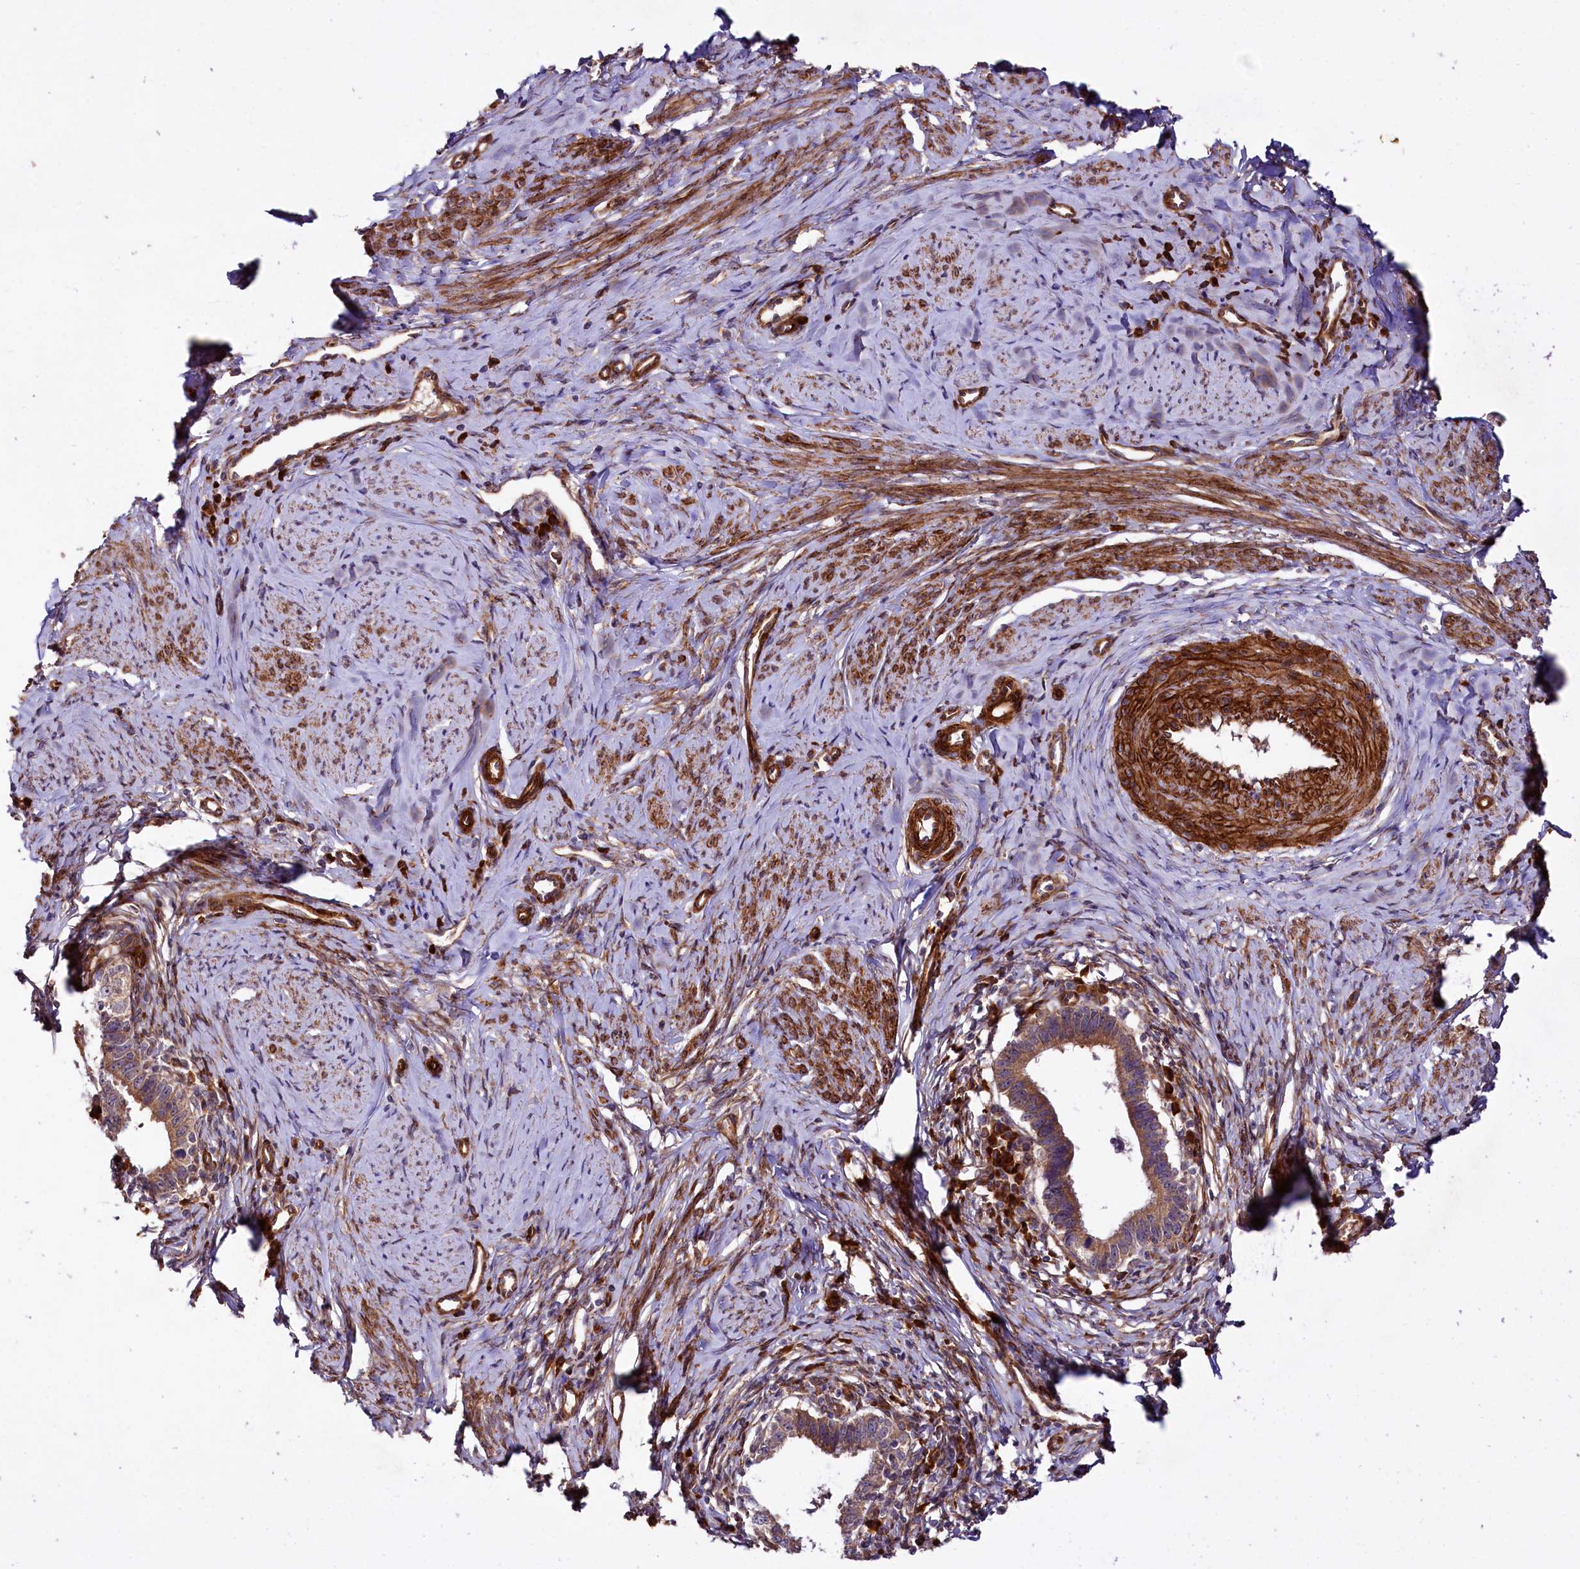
{"staining": {"intensity": "moderate", "quantity": ">75%", "location": "cytoplasmic/membranous"}, "tissue": "cervical cancer", "cell_type": "Tumor cells", "image_type": "cancer", "snomed": [{"axis": "morphology", "description": "Adenocarcinoma, NOS"}, {"axis": "topography", "description": "Cervix"}], "caption": "Protein expression analysis of cervical cancer (adenocarcinoma) reveals moderate cytoplasmic/membranous staining in approximately >75% of tumor cells.", "gene": "SPATS2", "patient": {"sex": "female", "age": 36}}